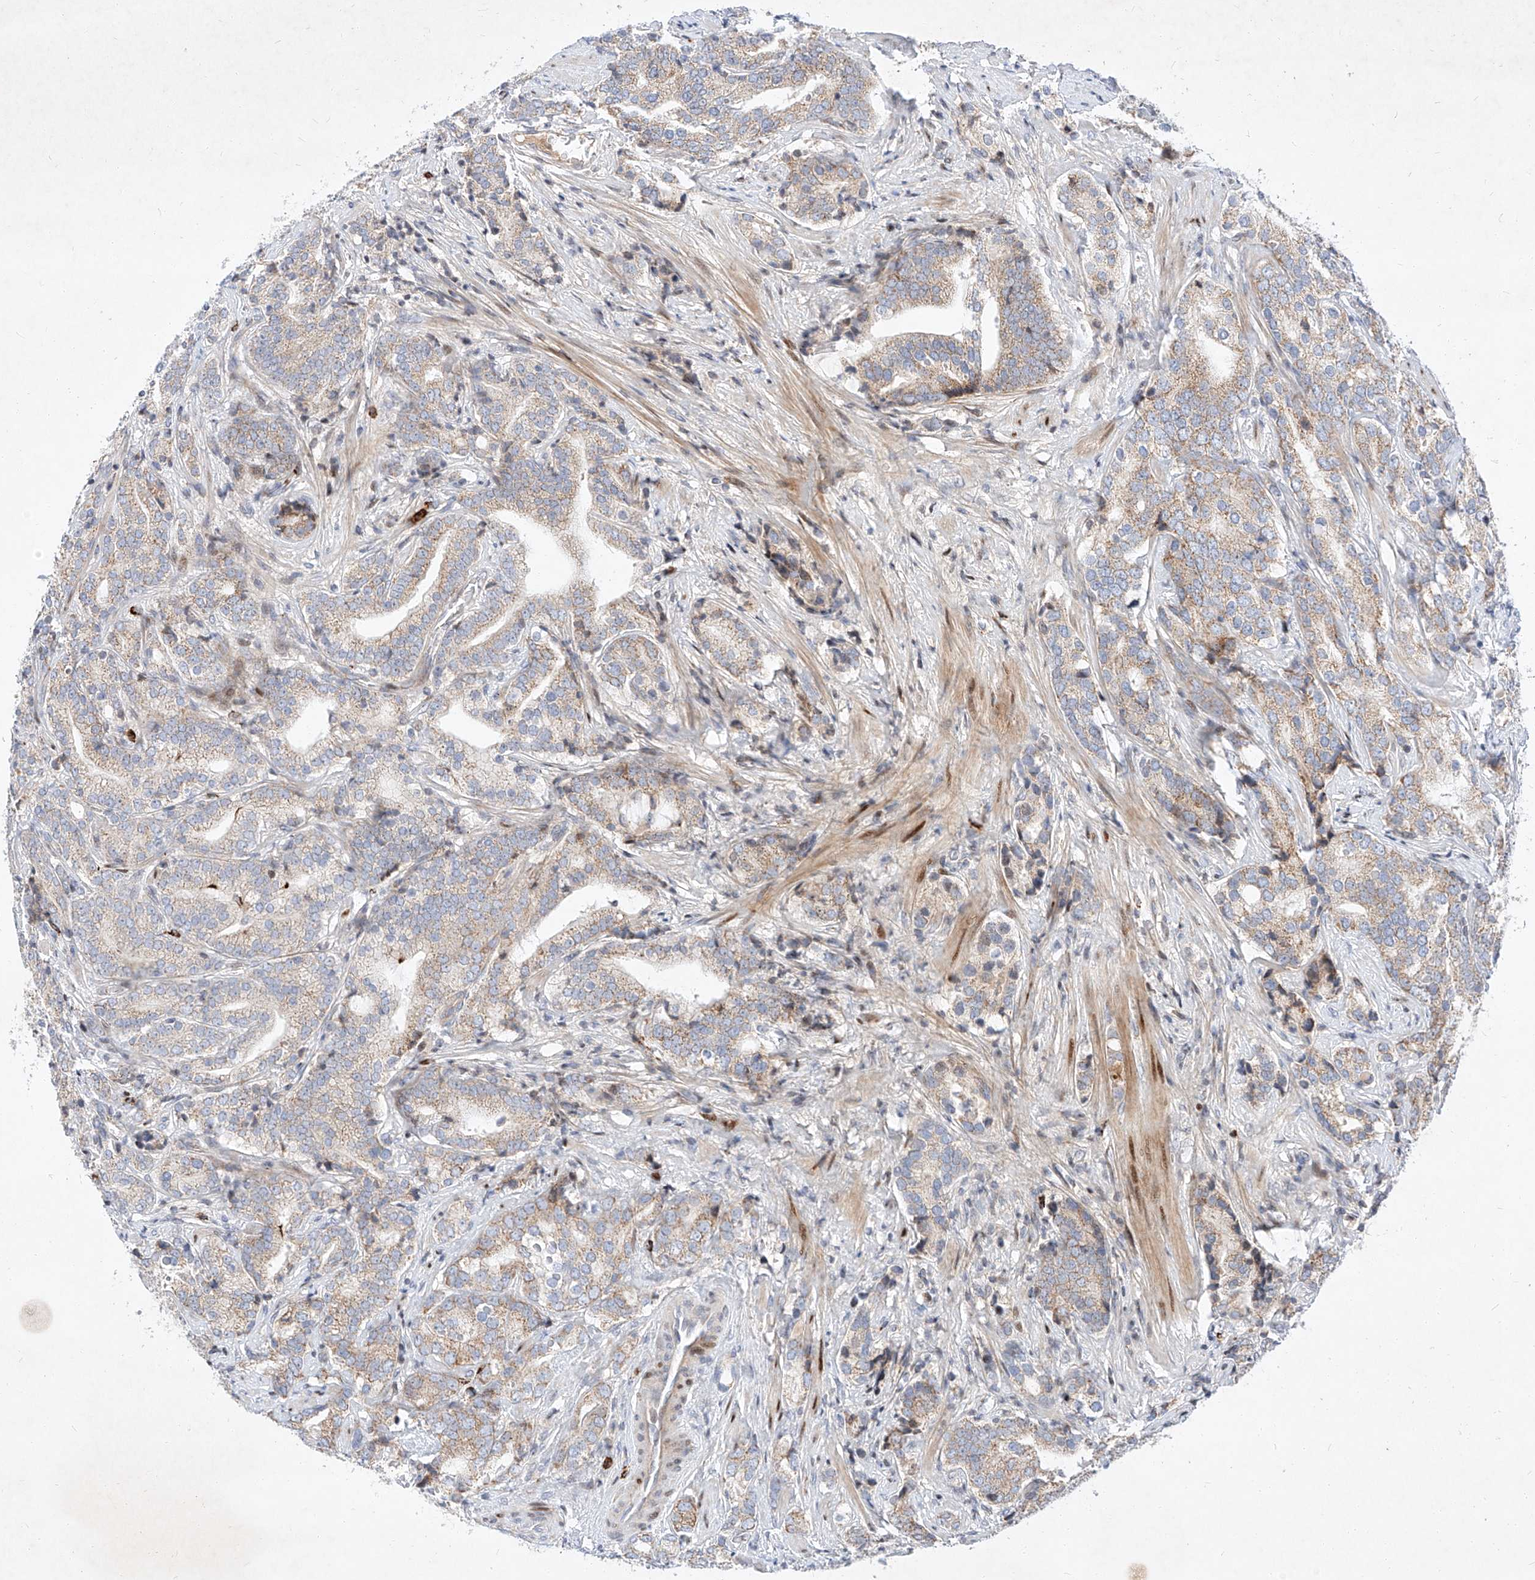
{"staining": {"intensity": "moderate", "quantity": "25%-75%", "location": "cytoplasmic/membranous"}, "tissue": "prostate cancer", "cell_type": "Tumor cells", "image_type": "cancer", "snomed": [{"axis": "morphology", "description": "Adenocarcinoma, High grade"}, {"axis": "topography", "description": "Prostate"}], "caption": "Prostate cancer (high-grade adenocarcinoma) was stained to show a protein in brown. There is medium levels of moderate cytoplasmic/membranous expression in about 25%-75% of tumor cells. (Brightfield microscopy of DAB IHC at high magnification).", "gene": "OSGEPL1", "patient": {"sex": "male", "age": 57}}